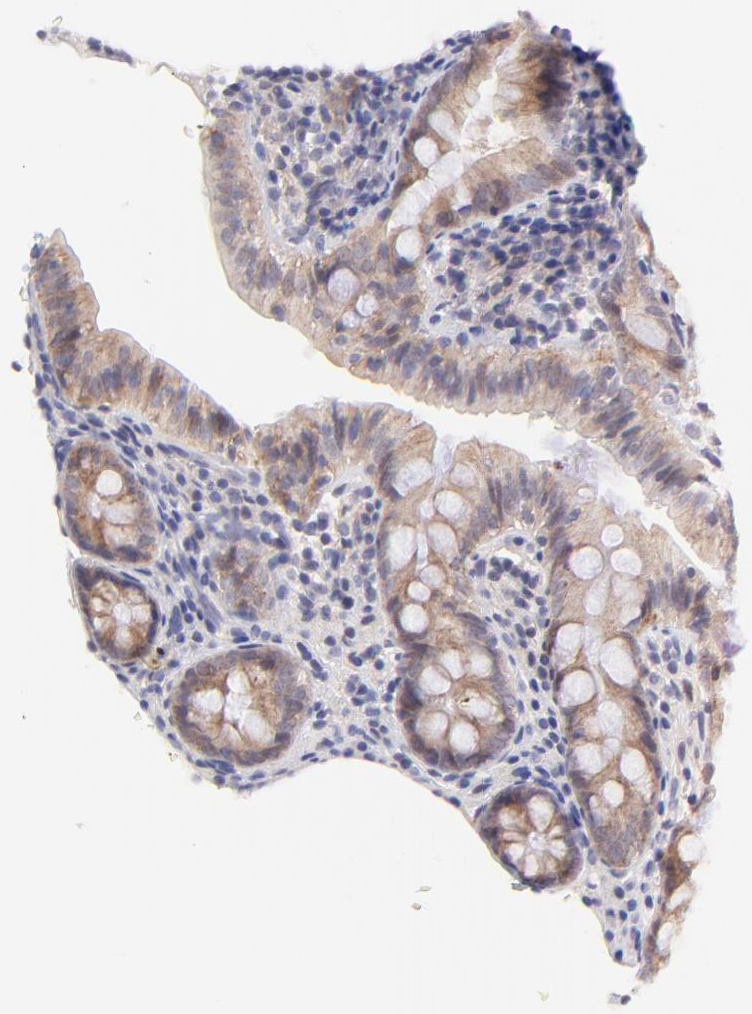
{"staining": {"intensity": "weak", "quantity": ">75%", "location": "cytoplasmic/membranous"}, "tissue": "appendix", "cell_type": "Glandular cells", "image_type": "normal", "snomed": [{"axis": "morphology", "description": "Normal tissue, NOS"}, {"axis": "topography", "description": "Appendix"}], "caption": "IHC of unremarkable appendix demonstrates low levels of weak cytoplasmic/membranous positivity in about >75% of glandular cells.", "gene": "PBDC1", "patient": {"sex": "female", "age": 10}}